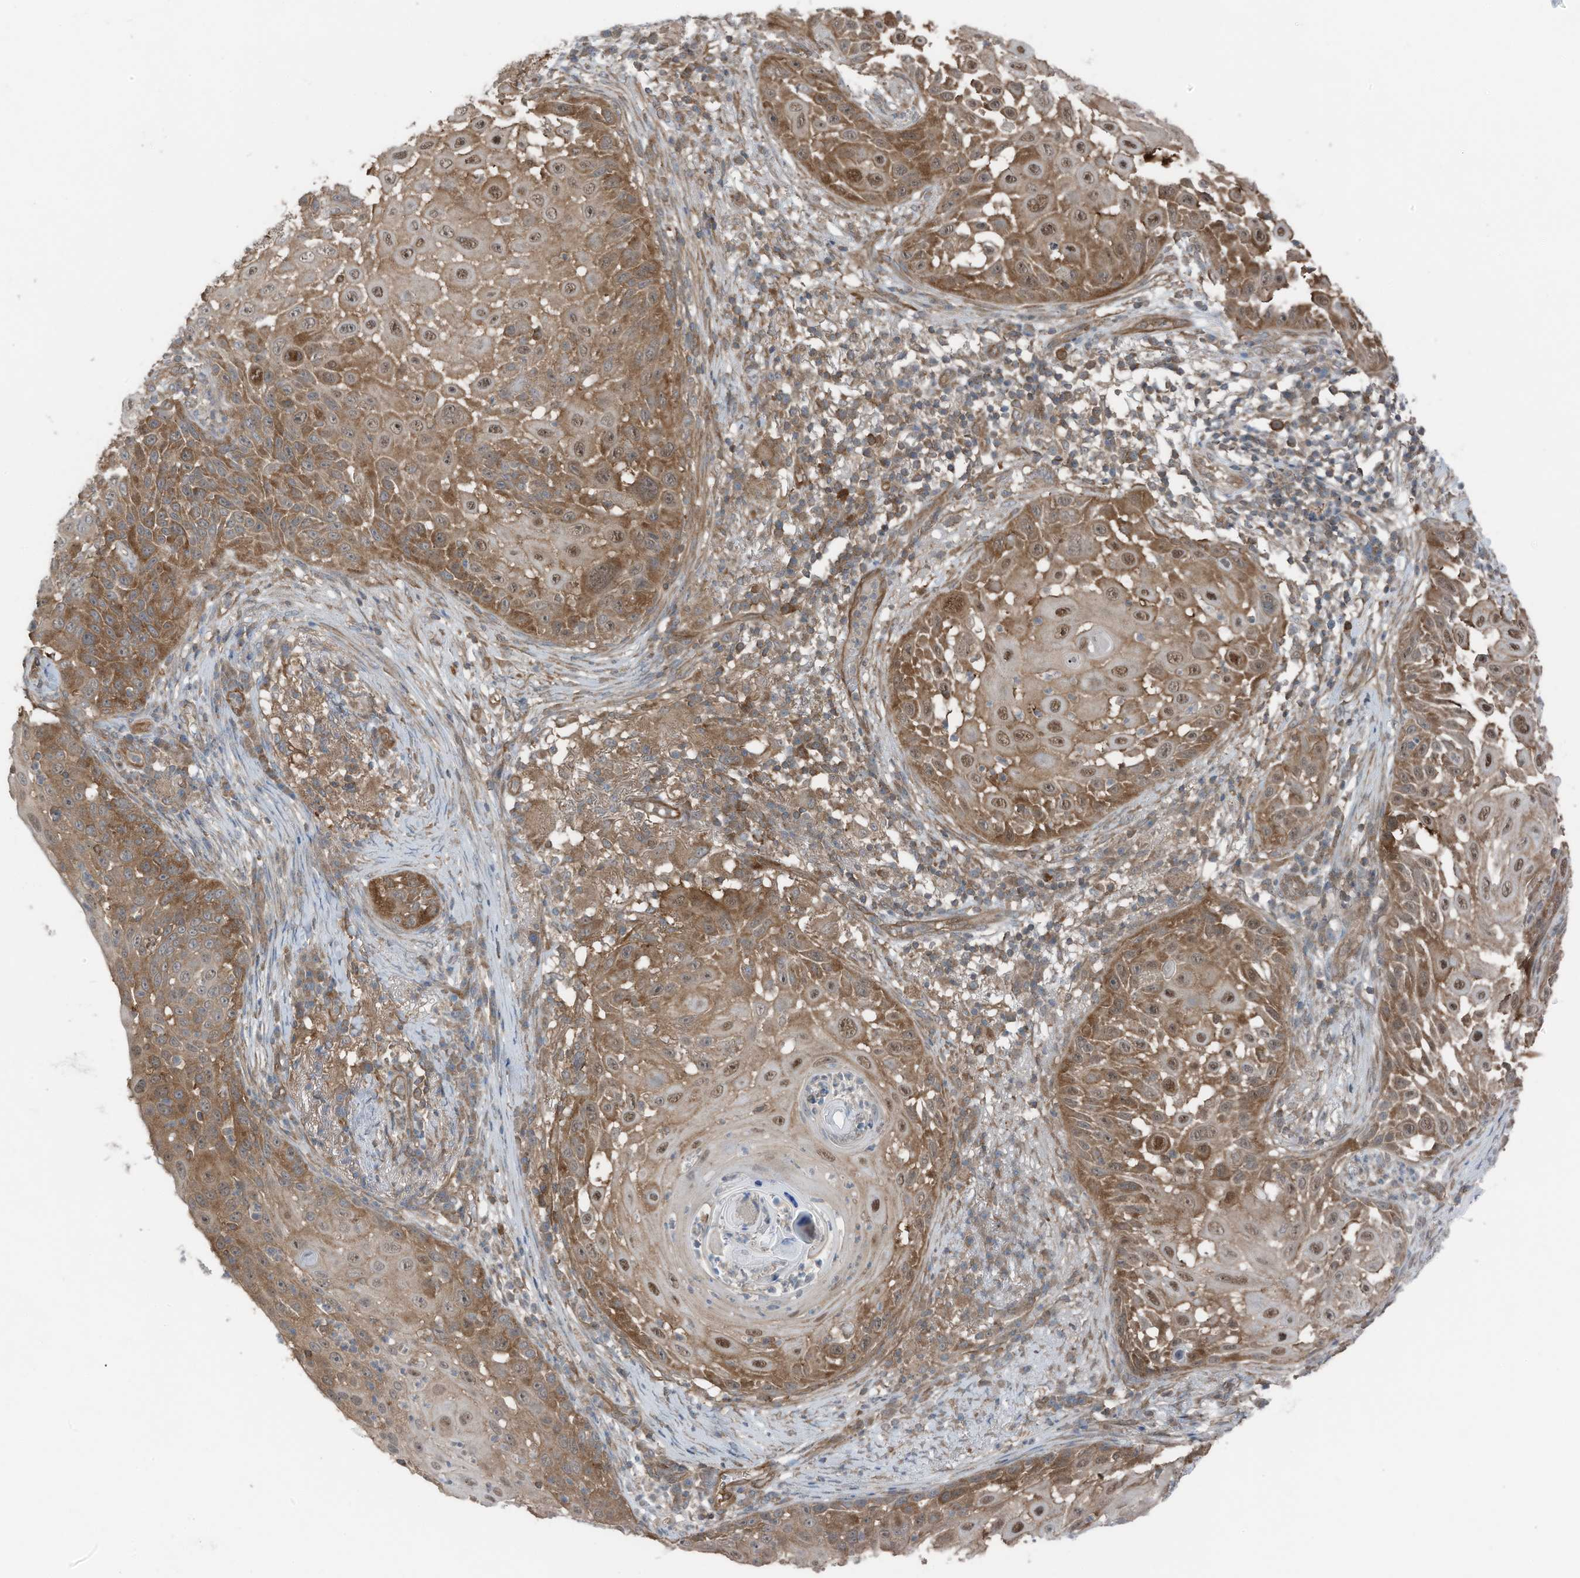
{"staining": {"intensity": "moderate", "quantity": ">75%", "location": "cytoplasmic/membranous,nuclear"}, "tissue": "skin cancer", "cell_type": "Tumor cells", "image_type": "cancer", "snomed": [{"axis": "morphology", "description": "Squamous cell carcinoma, NOS"}, {"axis": "topography", "description": "Skin"}], "caption": "Moderate cytoplasmic/membranous and nuclear protein staining is appreciated in about >75% of tumor cells in skin squamous cell carcinoma. Using DAB (3,3'-diaminobenzidine) (brown) and hematoxylin (blue) stains, captured at high magnification using brightfield microscopy.", "gene": "TXNDC9", "patient": {"sex": "female", "age": 44}}